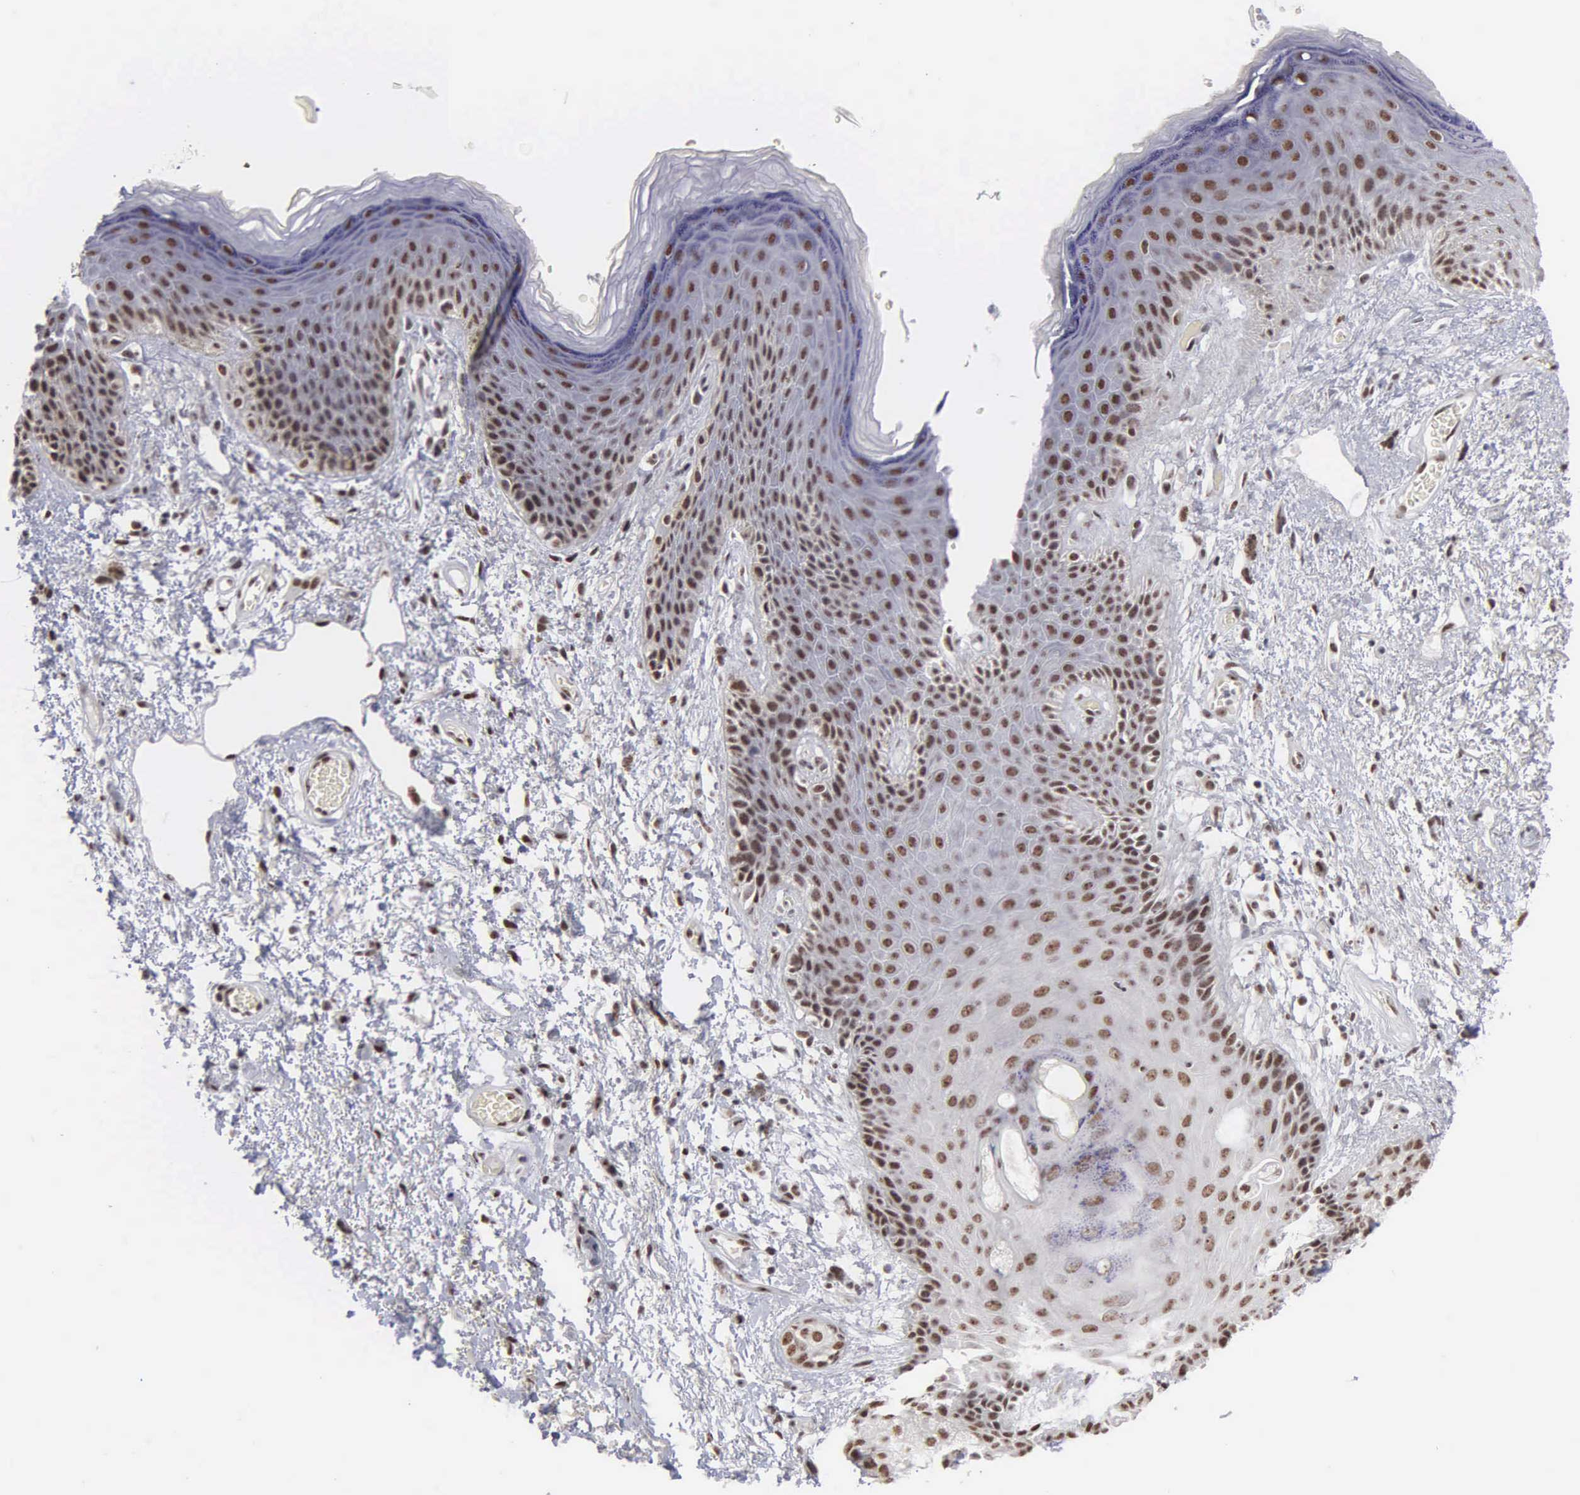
{"staining": {"intensity": "strong", "quantity": ">75%", "location": "nuclear"}, "tissue": "skin", "cell_type": "Epidermal cells", "image_type": "normal", "snomed": [{"axis": "morphology", "description": "Normal tissue, NOS"}, {"axis": "topography", "description": "Anal"}, {"axis": "topography", "description": "Peripheral nerve tissue"}], "caption": "A brown stain shows strong nuclear expression of a protein in epidermal cells of unremarkable human skin. Nuclei are stained in blue.", "gene": "KIAA0586", "patient": {"sex": "female", "age": 46}}